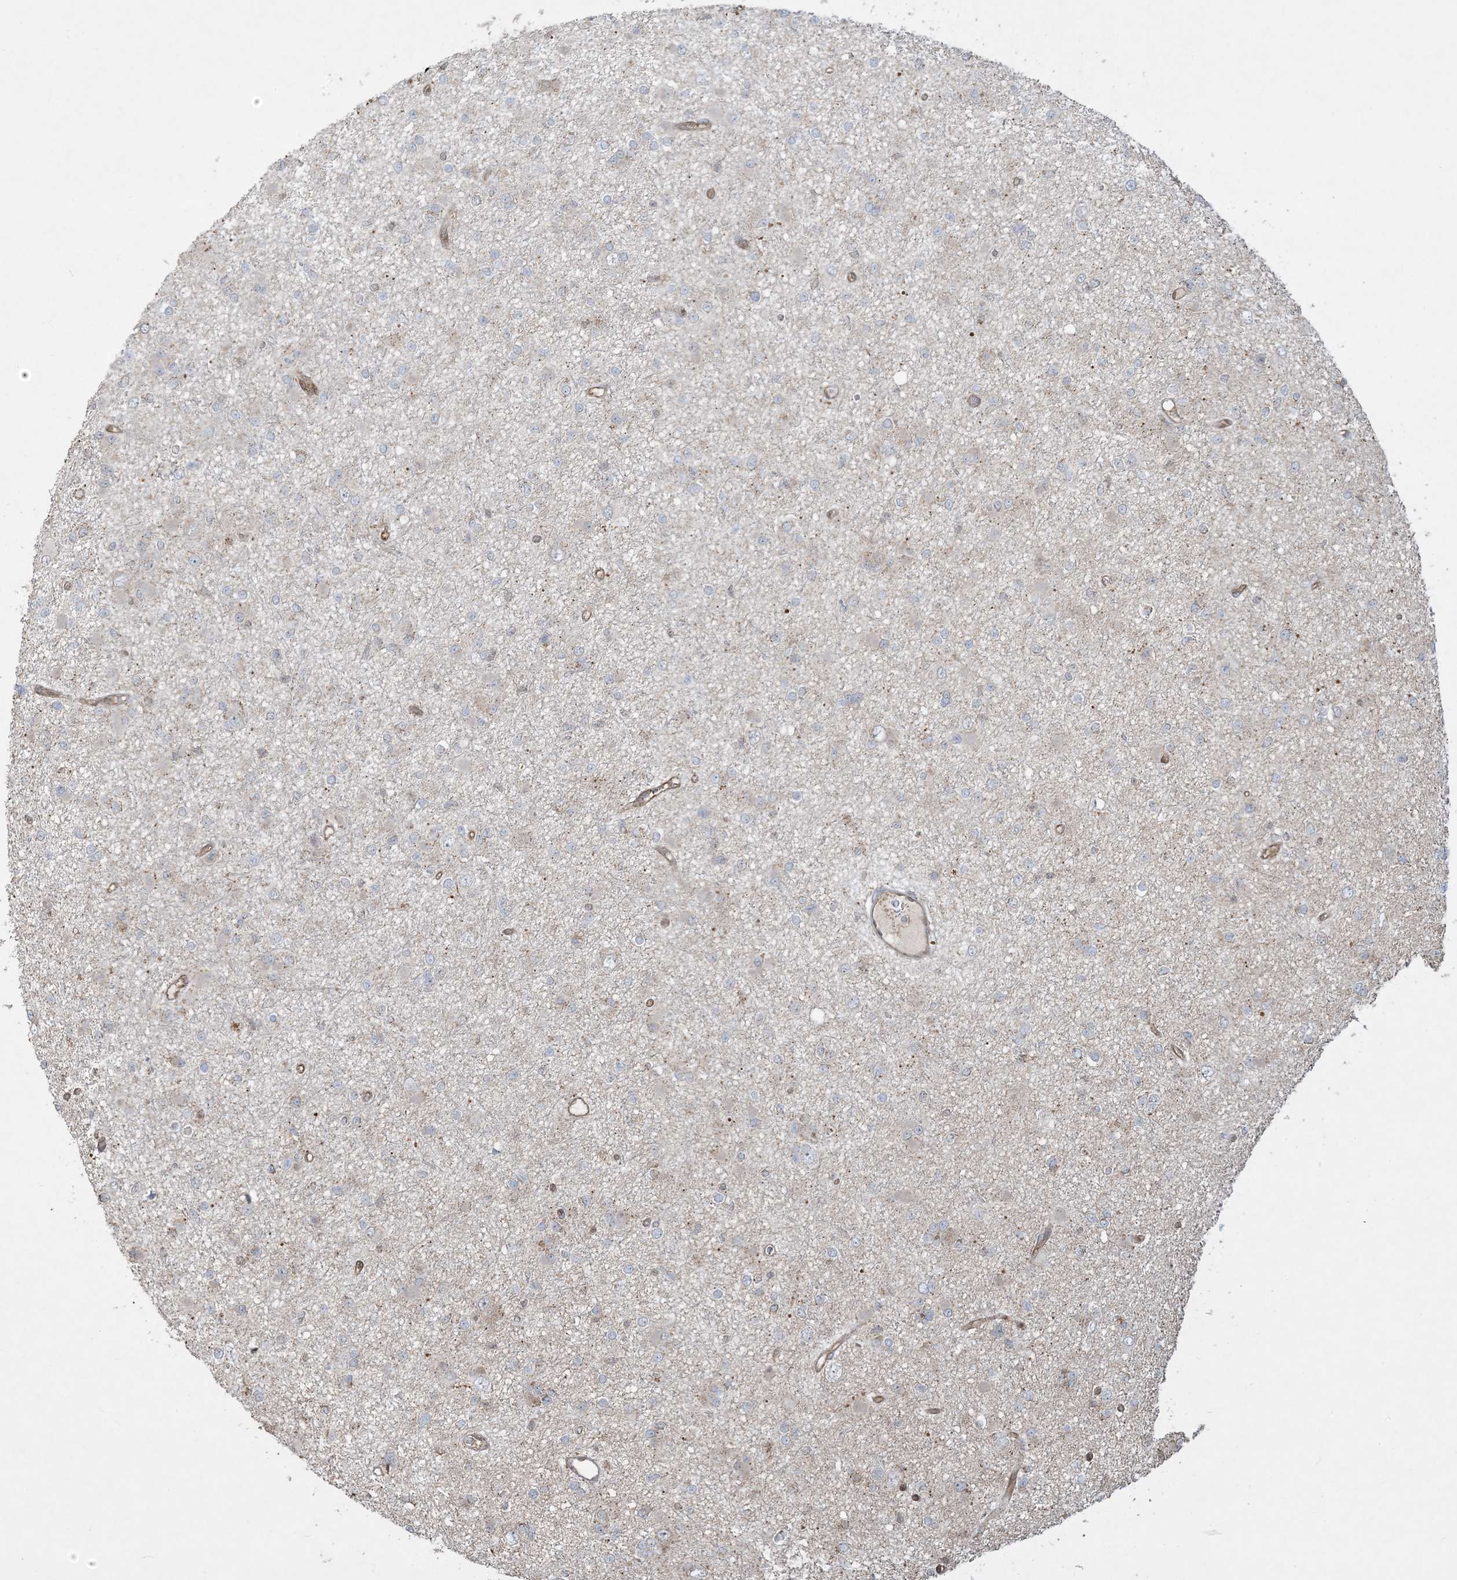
{"staining": {"intensity": "negative", "quantity": "none", "location": "none"}, "tissue": "glioma", "cell_type": "Tumor cells", "image_type": "cancer", "snomed": [{"axis": "morphology", "description": "Glioma, malignant, Low grade"}, {"axis": "topography", "description": "Brain"}], "caption": "The histopathology image demonstrates no staining of tumor cells in malignant glioma (low-grade). (Brightfield microscopy of DAB (3,3'-diaminobenzidine) IHC at high magnification).", "gene": "PPM1F", "patient": {"sex": "female", "age": 22}}